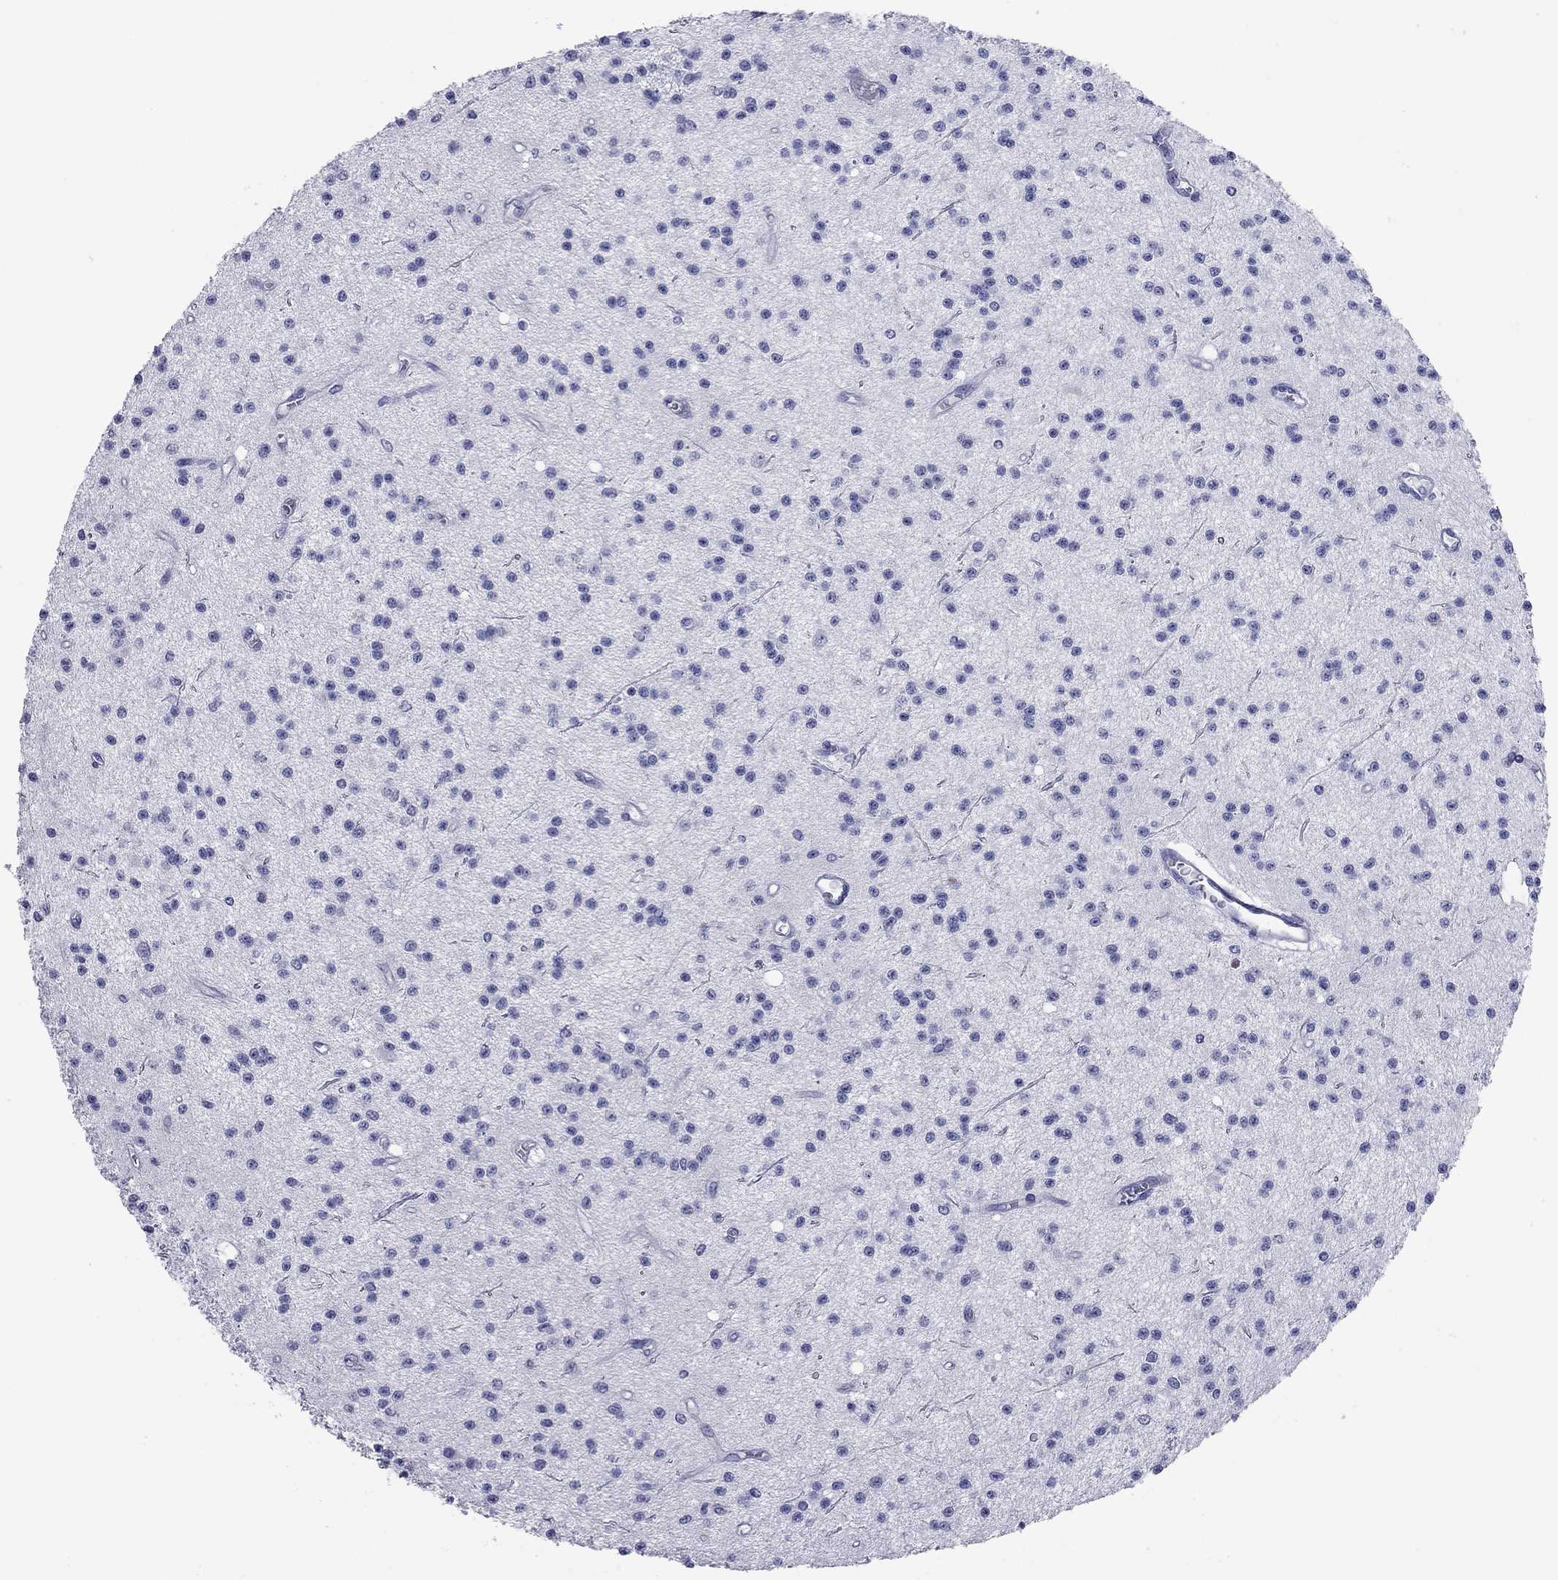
{"staining": {"intensity": "negative", "quantity": "none", "location": "none"}, "tissue": "glioma", "cell_type": "Tumor cells", "image_type": "cancer", "snomed": [{"axis": "morphology", "description": "Glioma, malignant, Low grade"}, {"axis": "topography", "description": "Brain"}], "caption": "Immunohistochemistry (IHC) micrograph of neoplastic tissue: human glioma stained with DAB displays no significant protein expression in tumor cells. The staining was performed using DAB to visualize the protein expression in brown, while the nuclei were stained in blue with hematoxylin (Magnification: 20x).", "gene": "ACTL7B", "patient": {"sex": "male", "age": 27}}